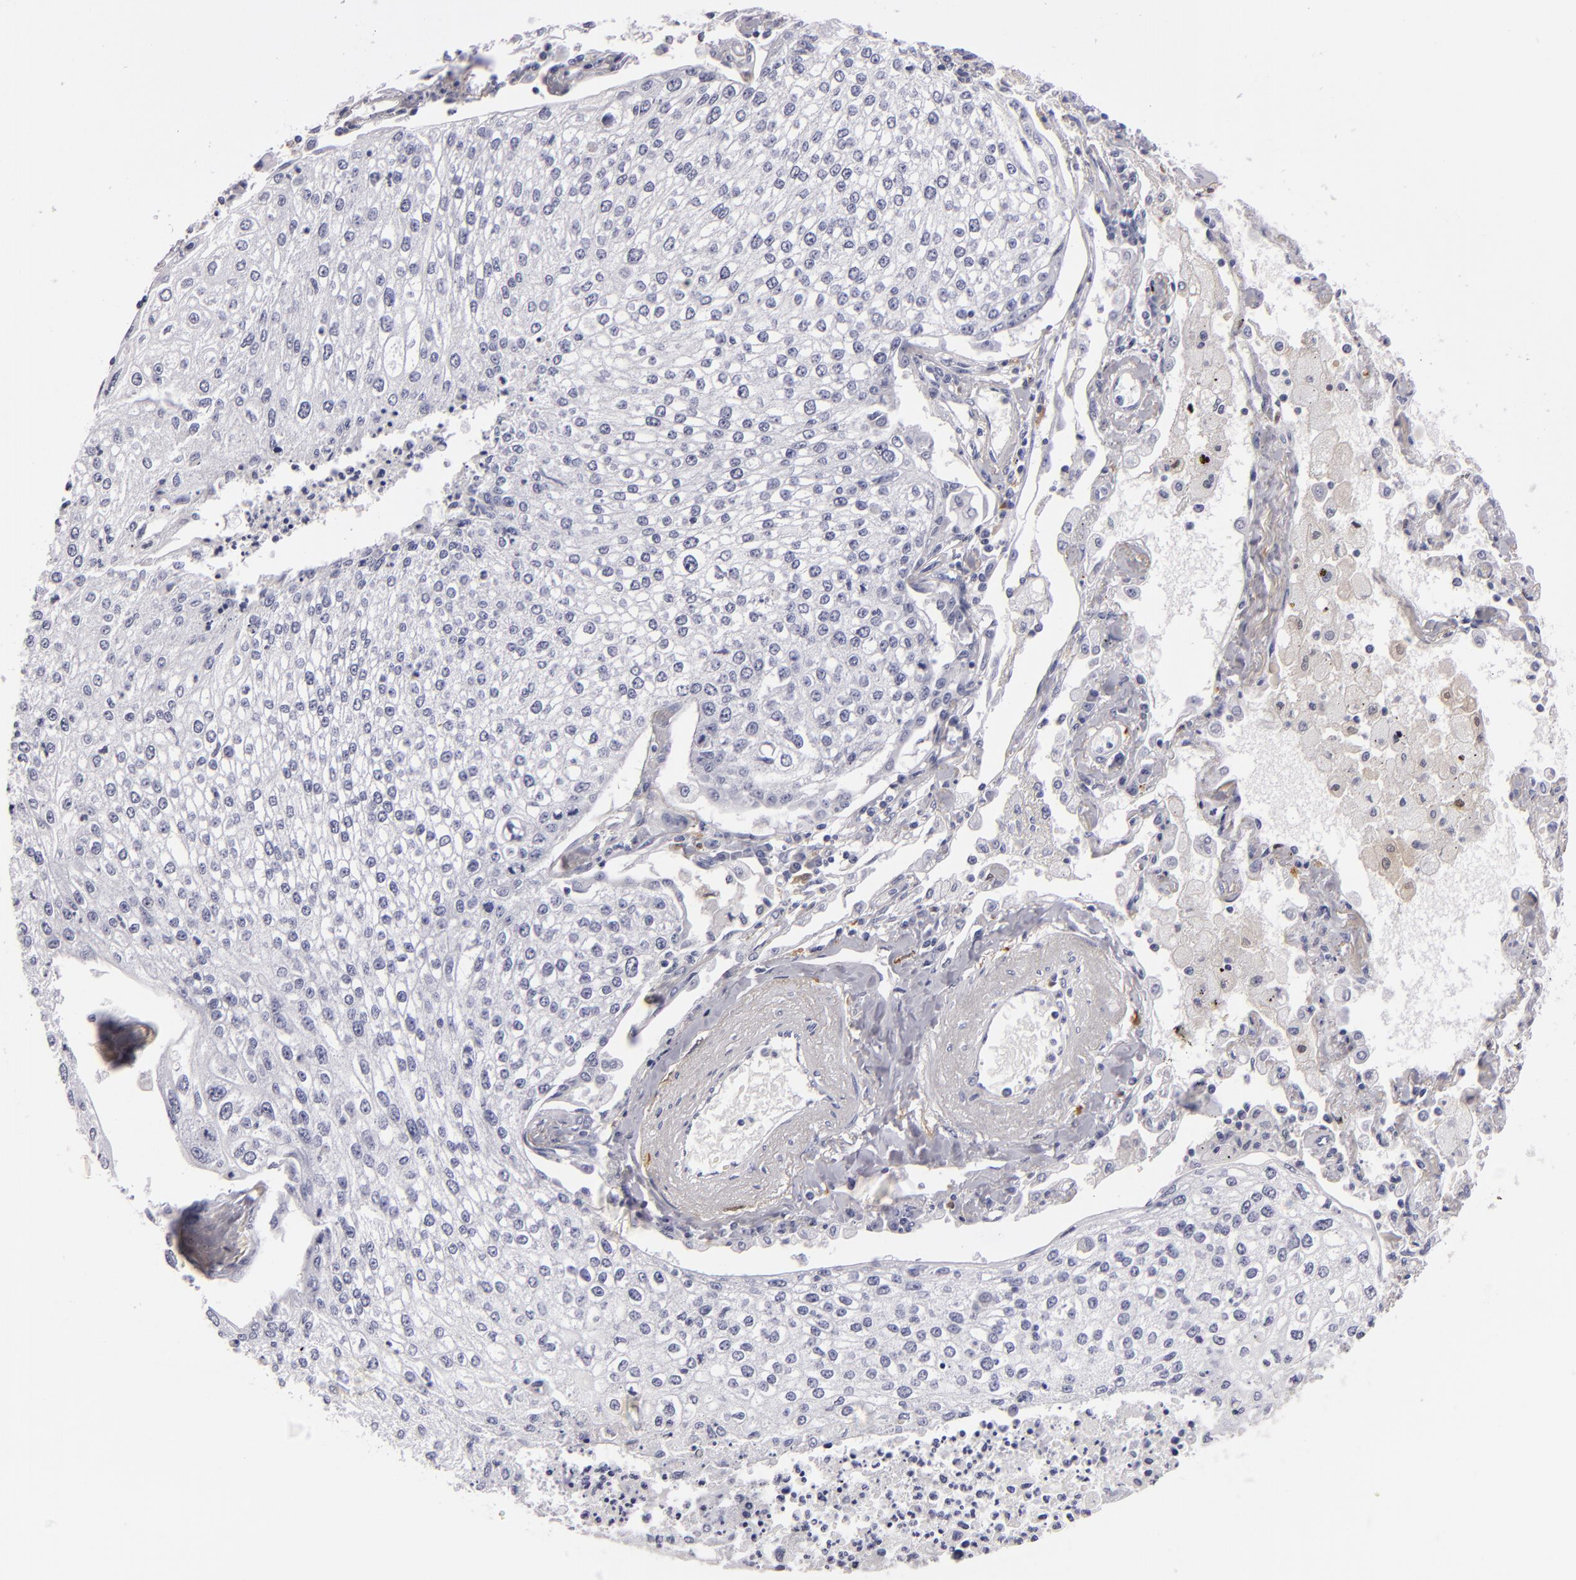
{"staining": {"intensity": "negative", "quantity": "none", "location": "none"}, "tissue": "lung cancer", "cell_type": "Tumor cells", "image_type": "cancer", "snomed": [{"axis": "morphology", "description": "Squamous cell carcinoma, NOS"}, {"axis": "topography", "description": "Lung"}], "caption": "Human lung cancer (squamous cell carcinoma) stained for a protein using immunohistochemistry (IHC) shows no staining in tumor cells.", "gene": "F13A1", "patient": {"sex": "male", "age": 75}}